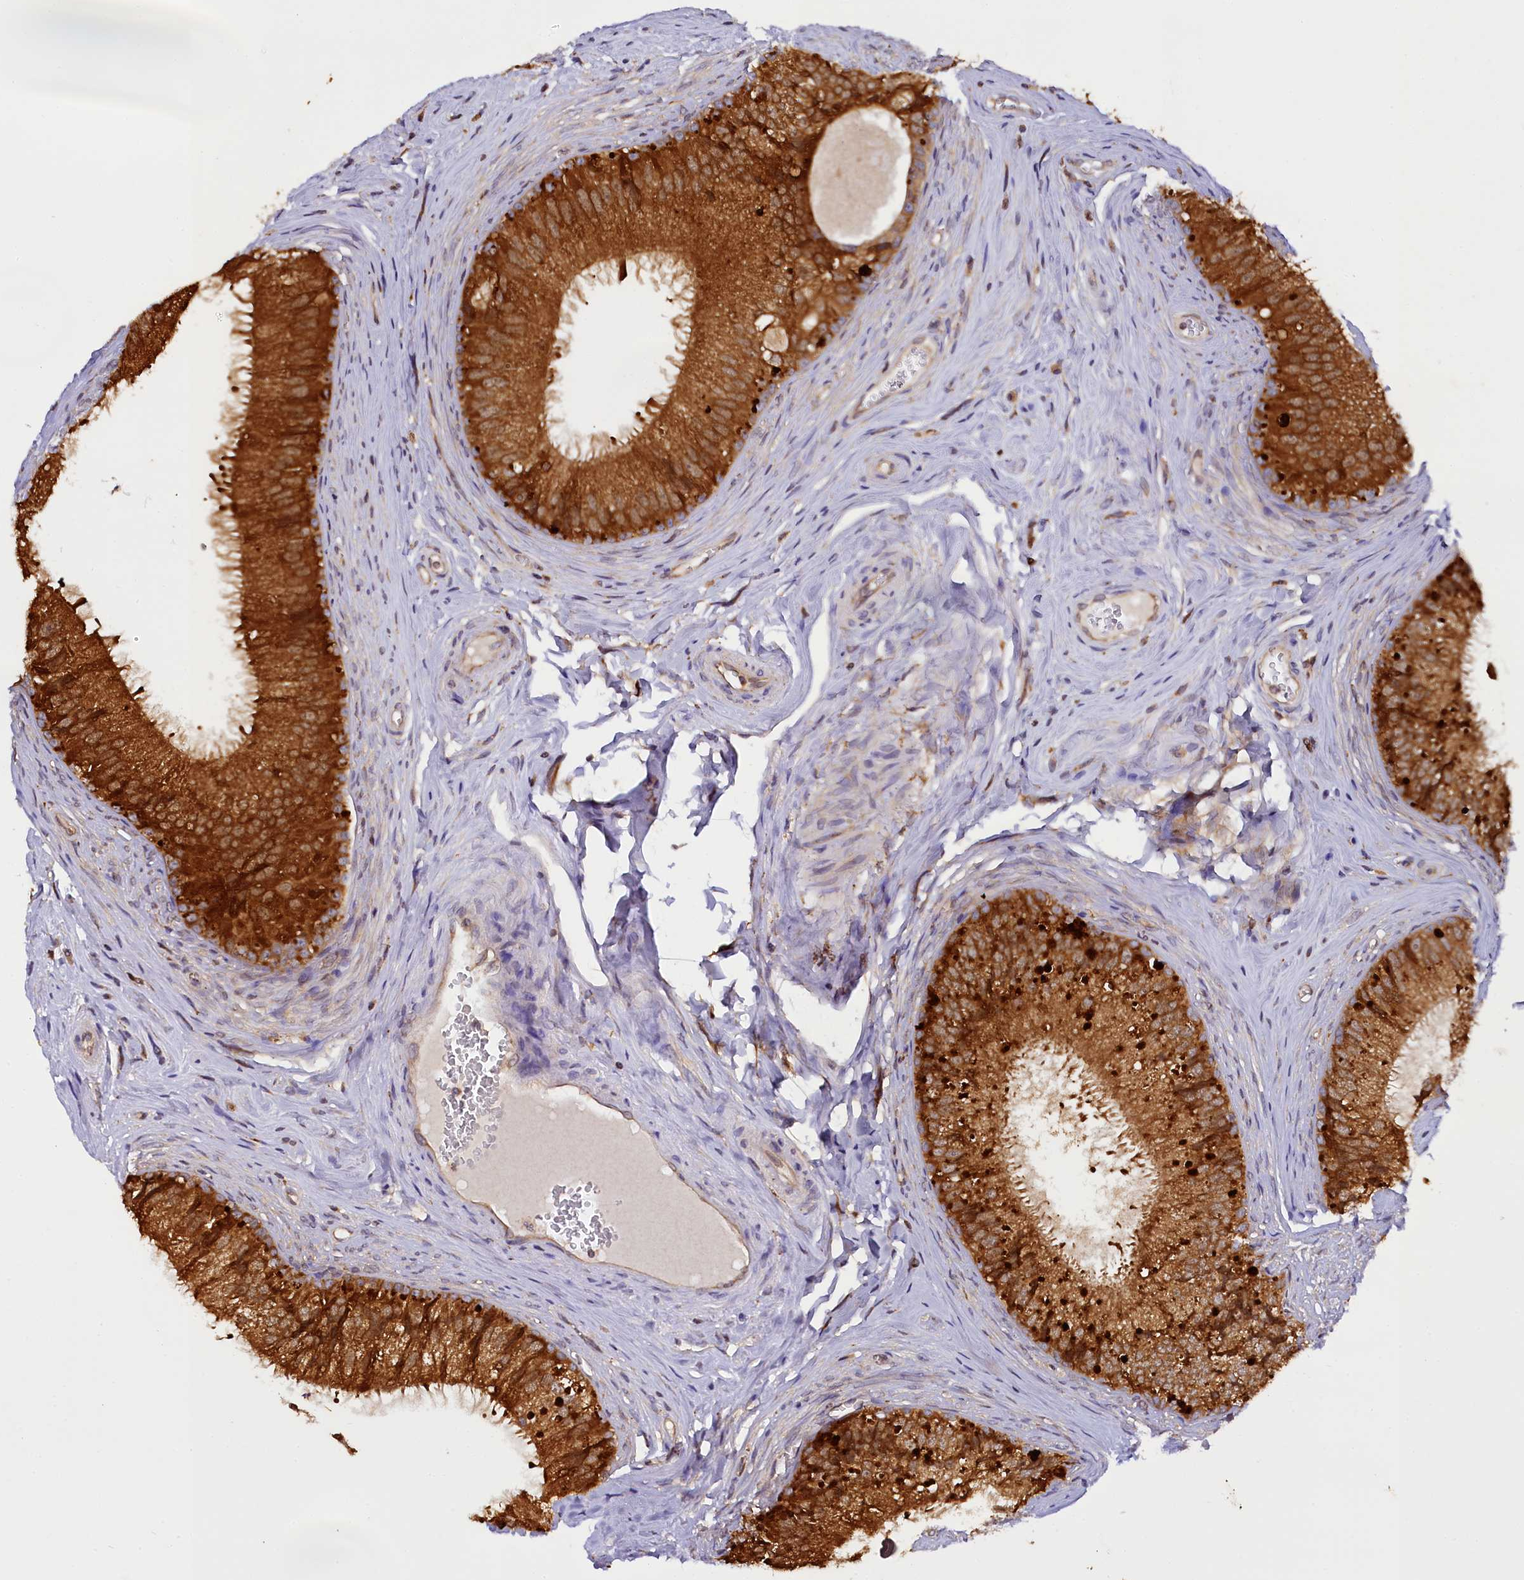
{"staining": {"intensity": "strong", "quantity": ">75%", "location": "cytoplasmic/membranous"}, "tissue": "epididymis", "cell_type": "Glandular cells", "image_type": "normal", "snomed": [{"axis": "morphology", "description": "Normal tissue, NOS"}, {"axis": "topography", "description": "Epididymis"}], "caption": "High-magnification brightfield microscopy of benign epididymis stained with DAB (3,3'-diaminobenzidine) (brown) and counterstained with hematoxylin (blue). glandular cells exhibit strong cytoplasmic/membranous positivity is seen in about>75% of cells. (brown staining indicates protein expression, while blue staining denotes nuclei).", "gene": "UFM1", "patient": {"sex": "male", "age": 46}}